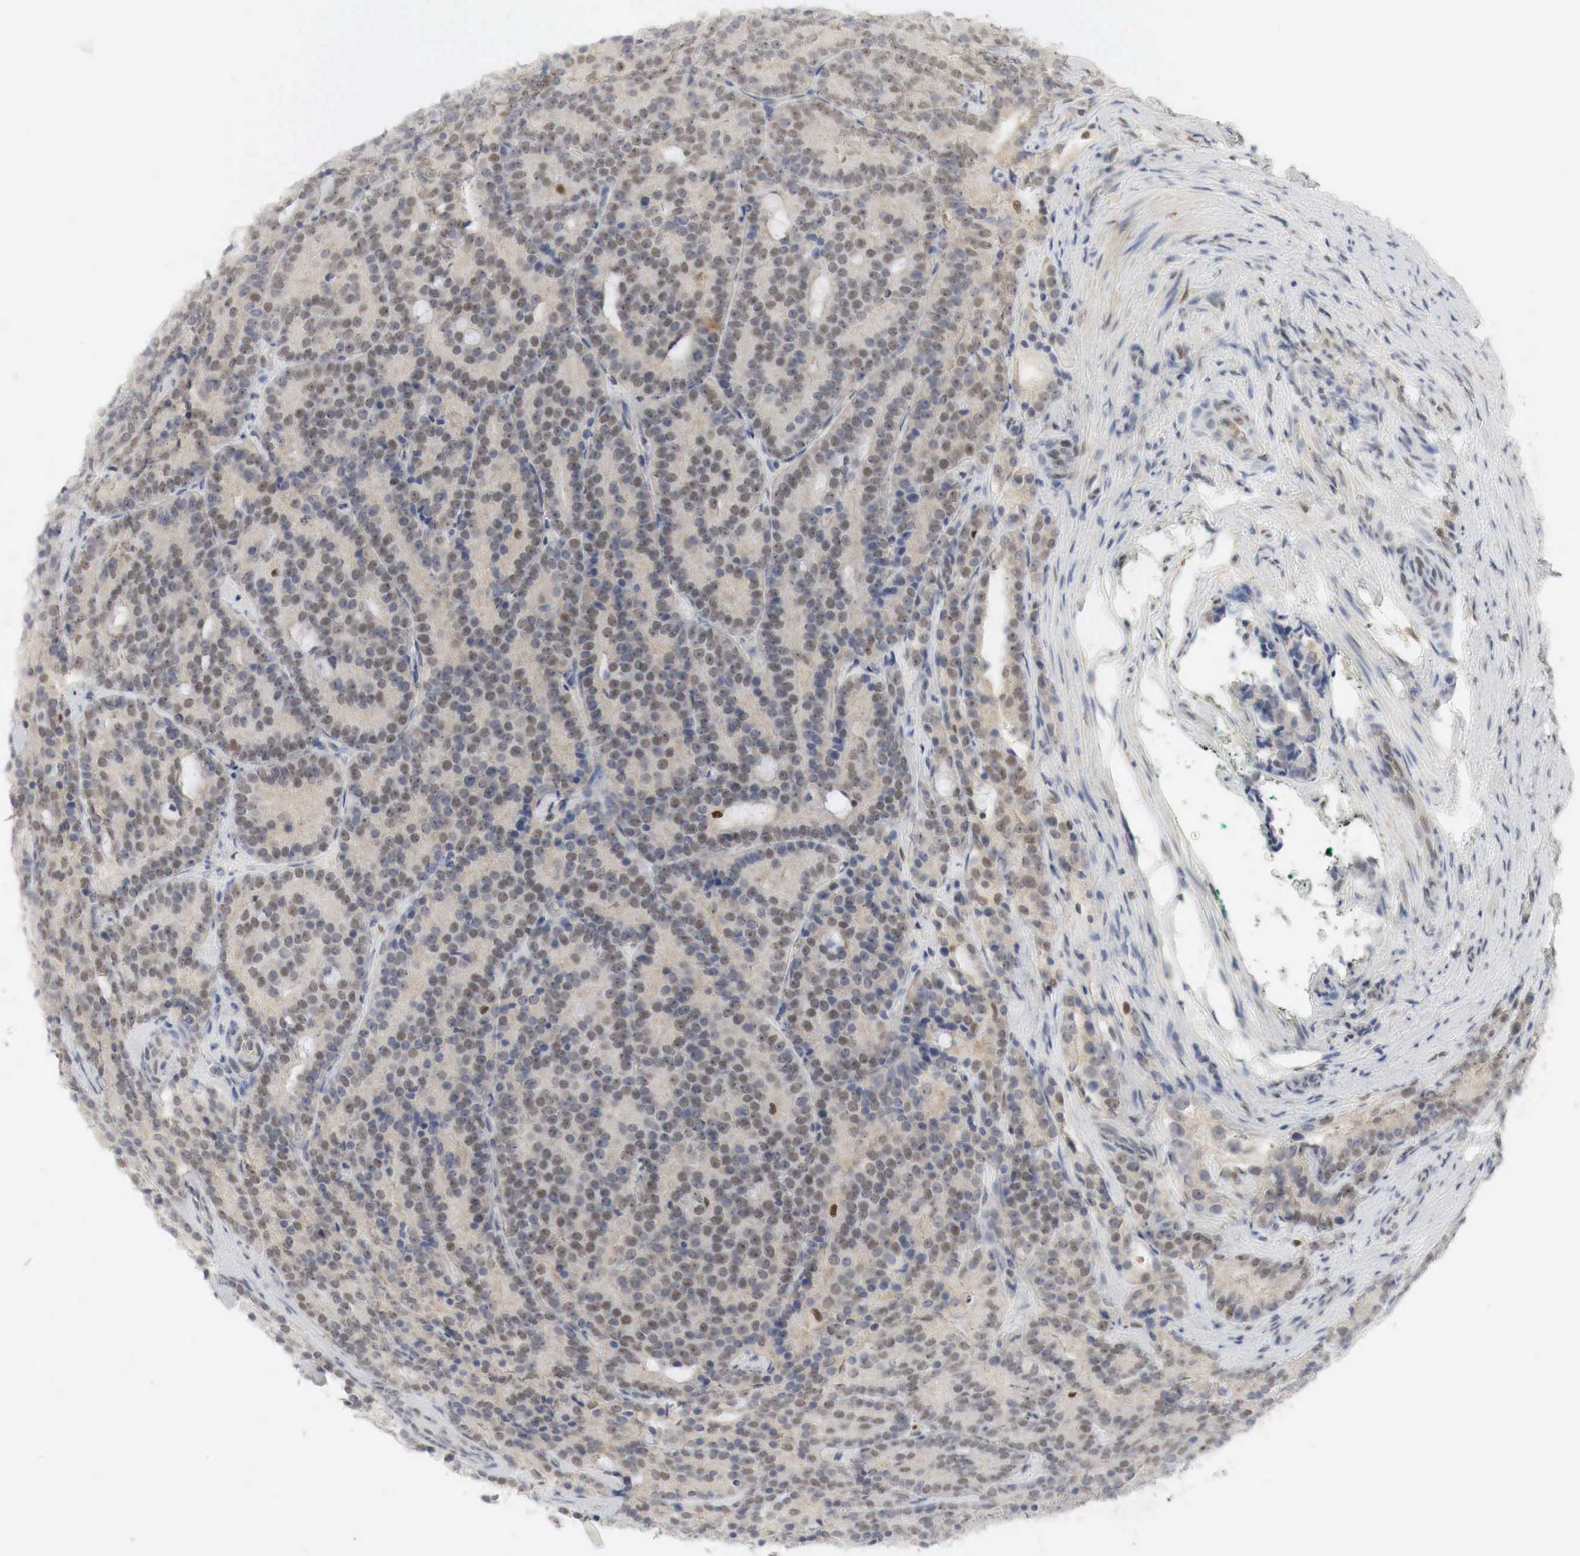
{"staining": {"intensity": "moderate", "quantity": "25%-75%", "location": "cytoplasmic/membranous,nuclear"}, "tissue": "prostate cancer", "cell_type": "Tumor cells", "image_type": "cancer", "snomed": [{"axis": "morphology", "description": "Adenocarcinoma, Medium grade"}, {"axis": "topography", "description": "Prostate"}], "caption": "DAB immunohistochemical staining of human prostate medium-grade adenocarcinoma reveals moderate cytoplasmic/membranous and nuclear protein positivity in approximately 25%-75% of tumor cells.", "gene": "MYC", "patient": {"sex": "male", "age": 65}}